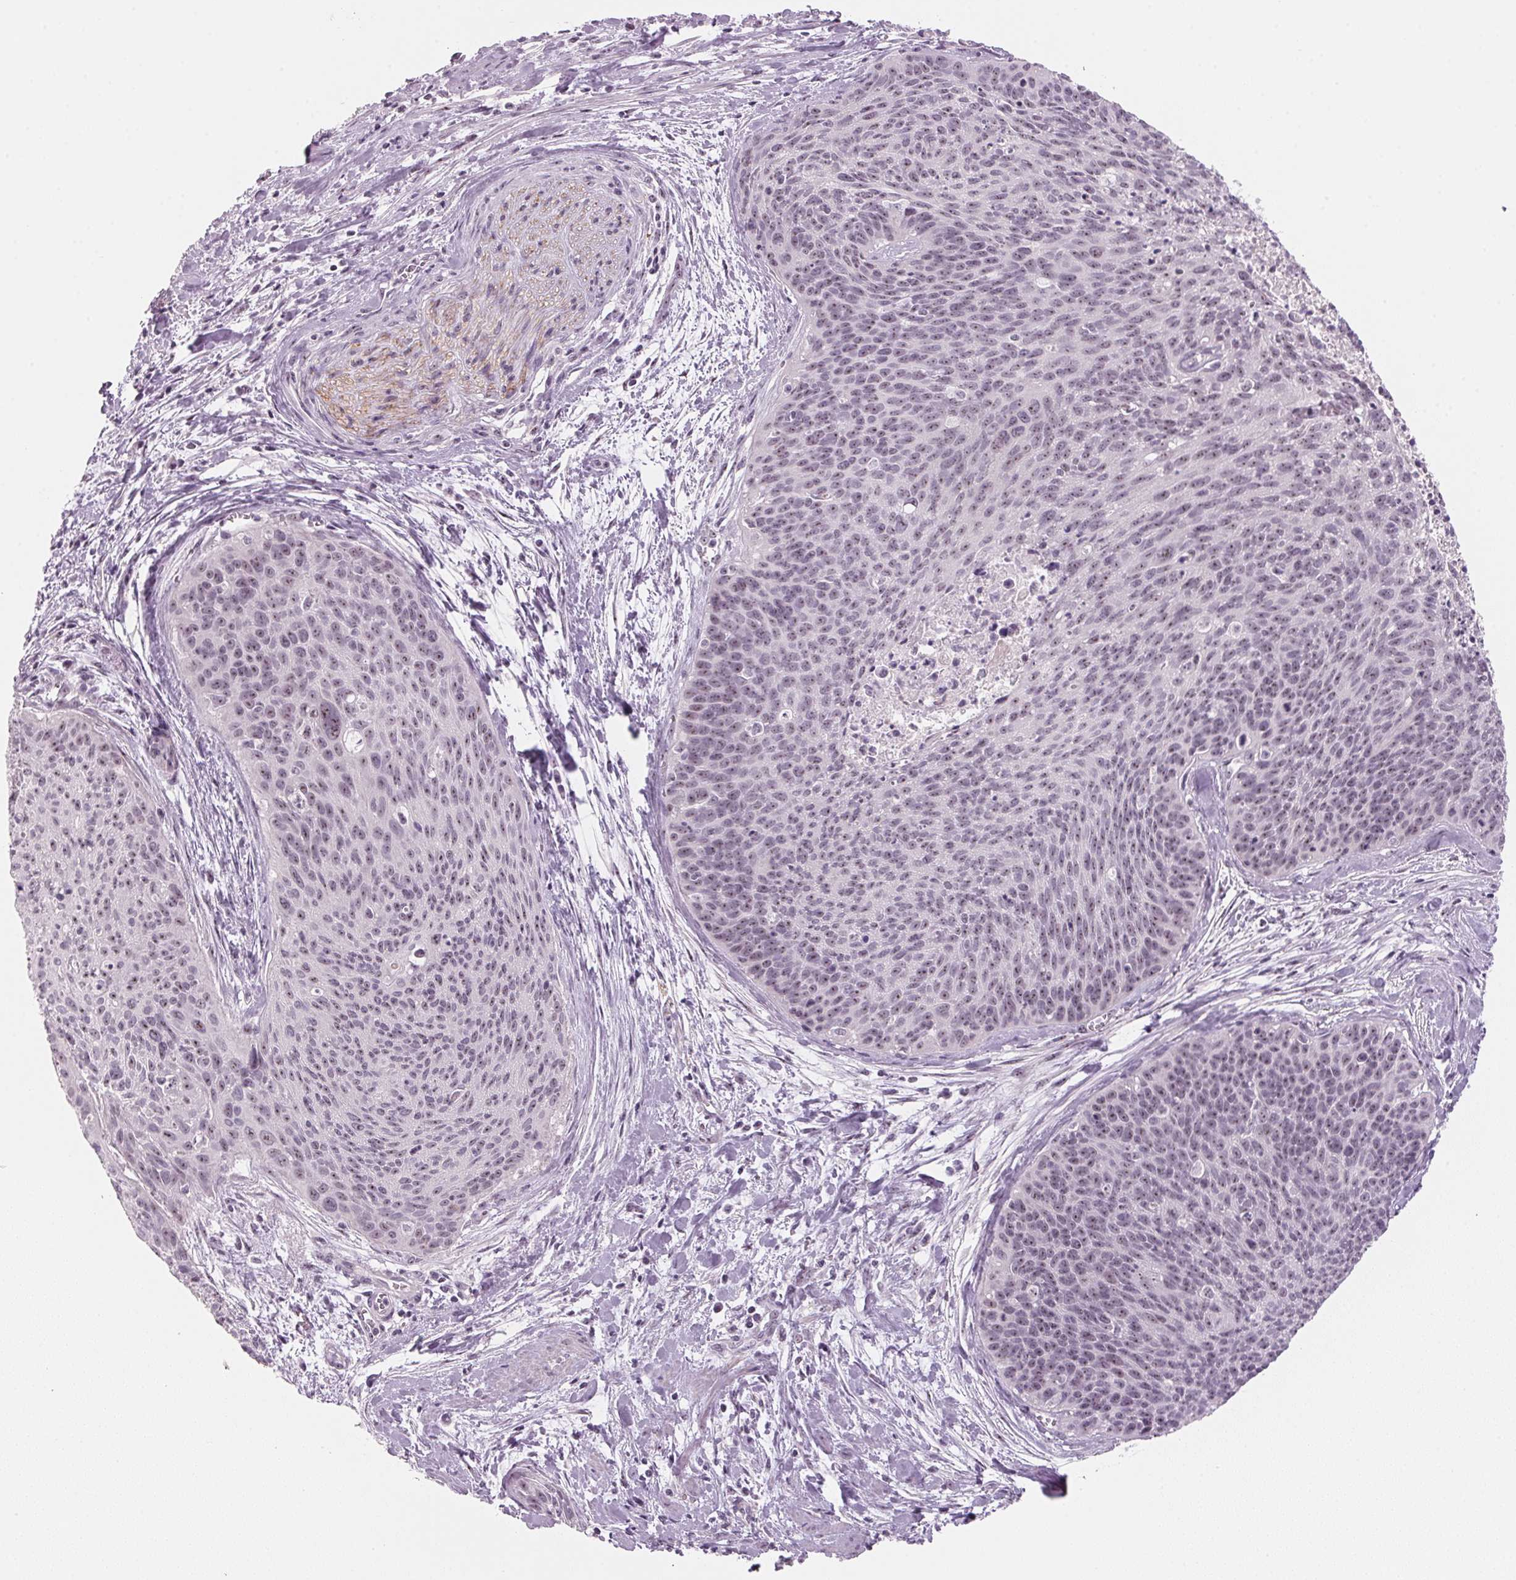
{"staining": {"intensity": "weak", "quantity": ">75%", "location": "nuclear"}, "tissue": "cervical cancer", "cell_type": "Tumor cells", "image_type": "cancer", "snomed": [{"axis": "morphology", "description": "Squamous cell carcinoma, NOS"}, {"axis": "topography", "description": "Cervix"}], "caption": "A high-resolution image shows IHC staining of cervical cancer, which exhibits weak nuclear staining in about >75% of tumor cells.", "gene": "DNTTIP2", "patient": {"sex": "female", "age": 55}}